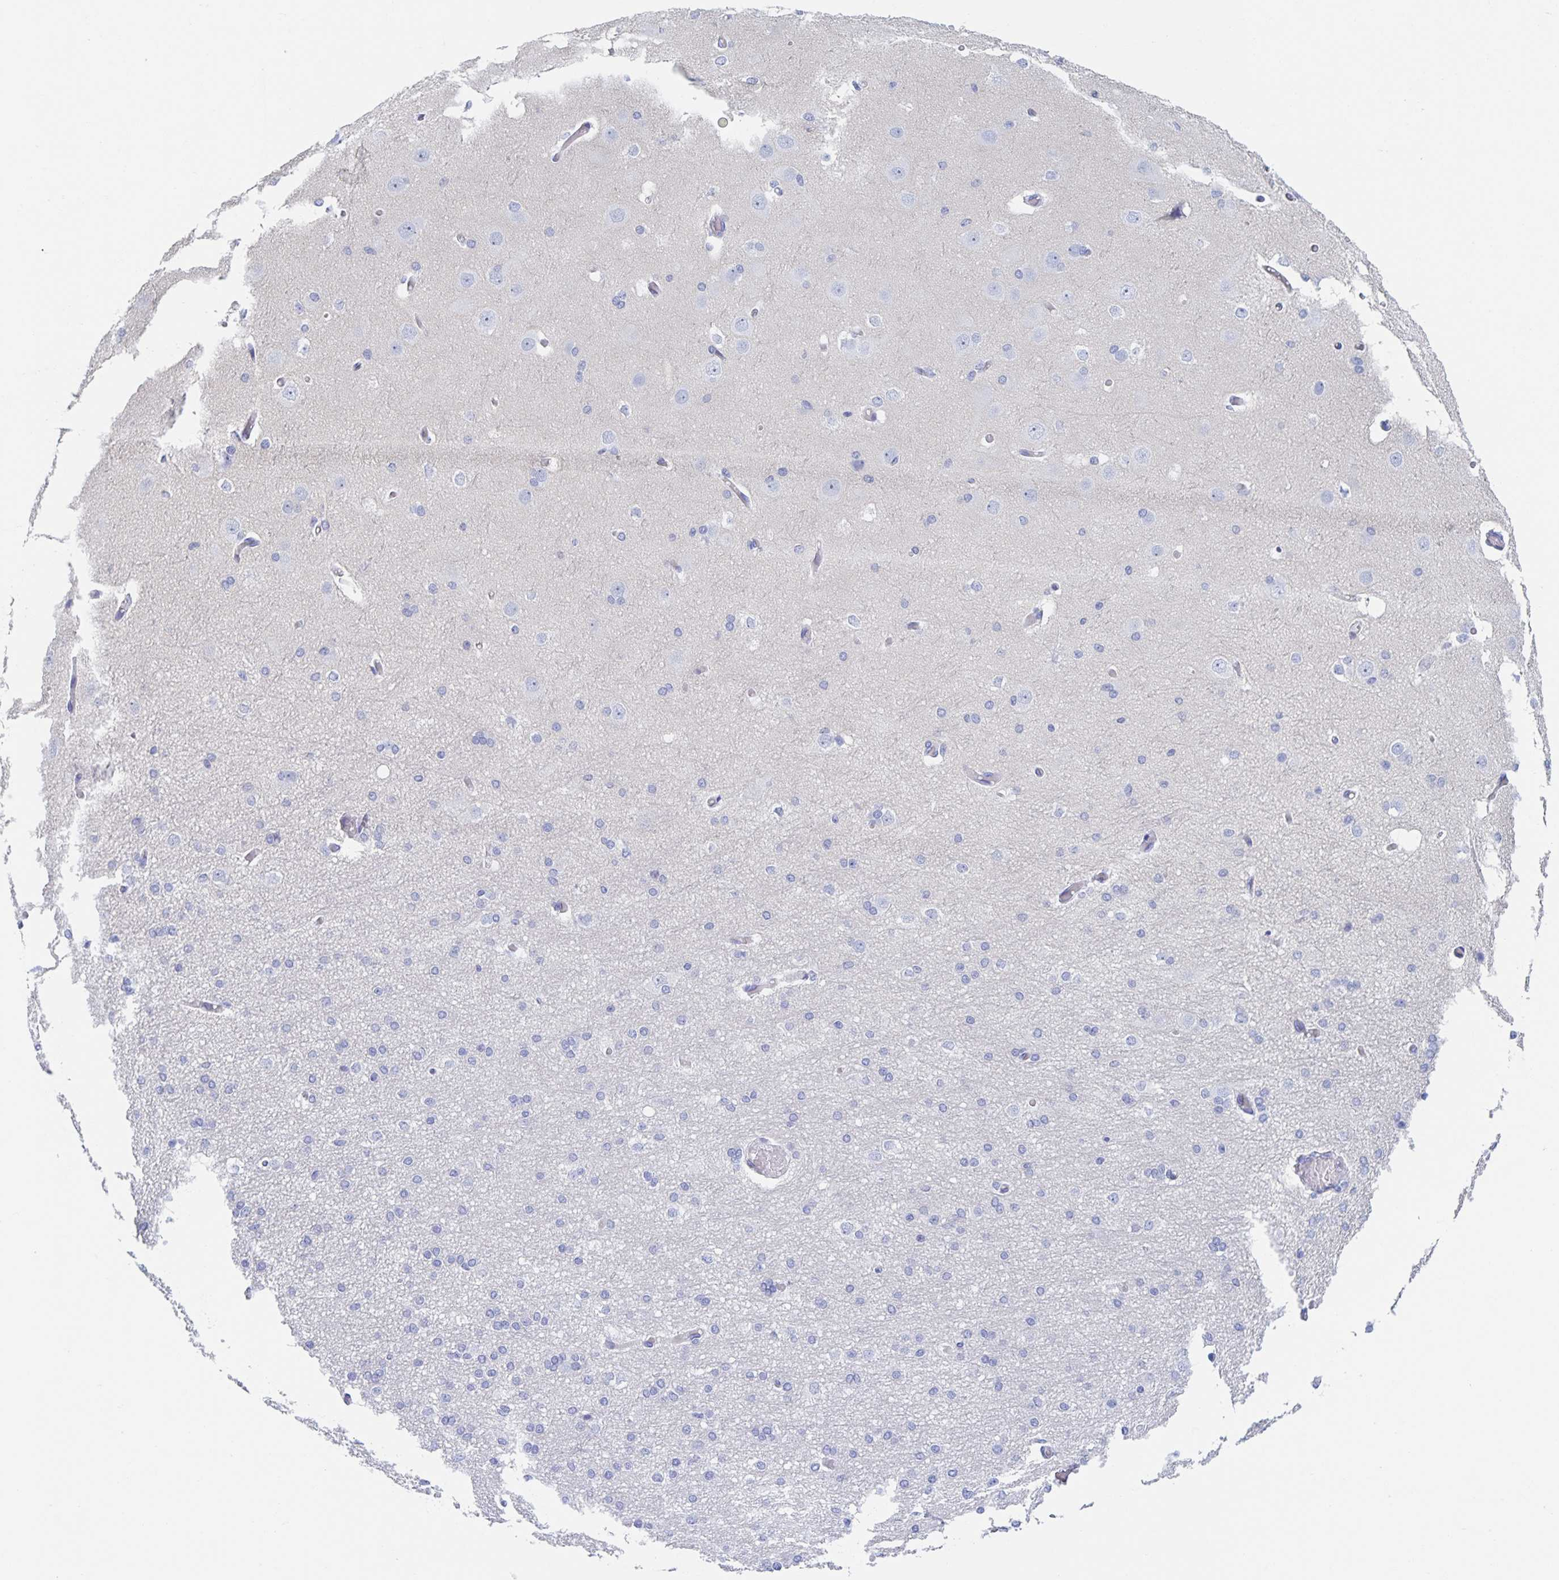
{"staining": {"intensity": "negative", "quantity": "none", "location": "none"}, "tissue": "cerebral cortex", "cell_type": "Endothelial cells", "image_type": "normal", "snomed": [{"axis": "morphology", "description": "Normal tissue, NOS"}, {"axis": "morphology", "description": "Inflammation, NOS"}, {"axis": "topography", "description": "Cerebral cortex"}], "caption": "A histopathology image of human cerebral cortex is negative for staining in endothelial cells. (Brightfield microscopy of DAB immunohistochemistry (IHC) at high magnification).", "gene": "DMBT1", "patient": {"sex": "male", "age": 6}}